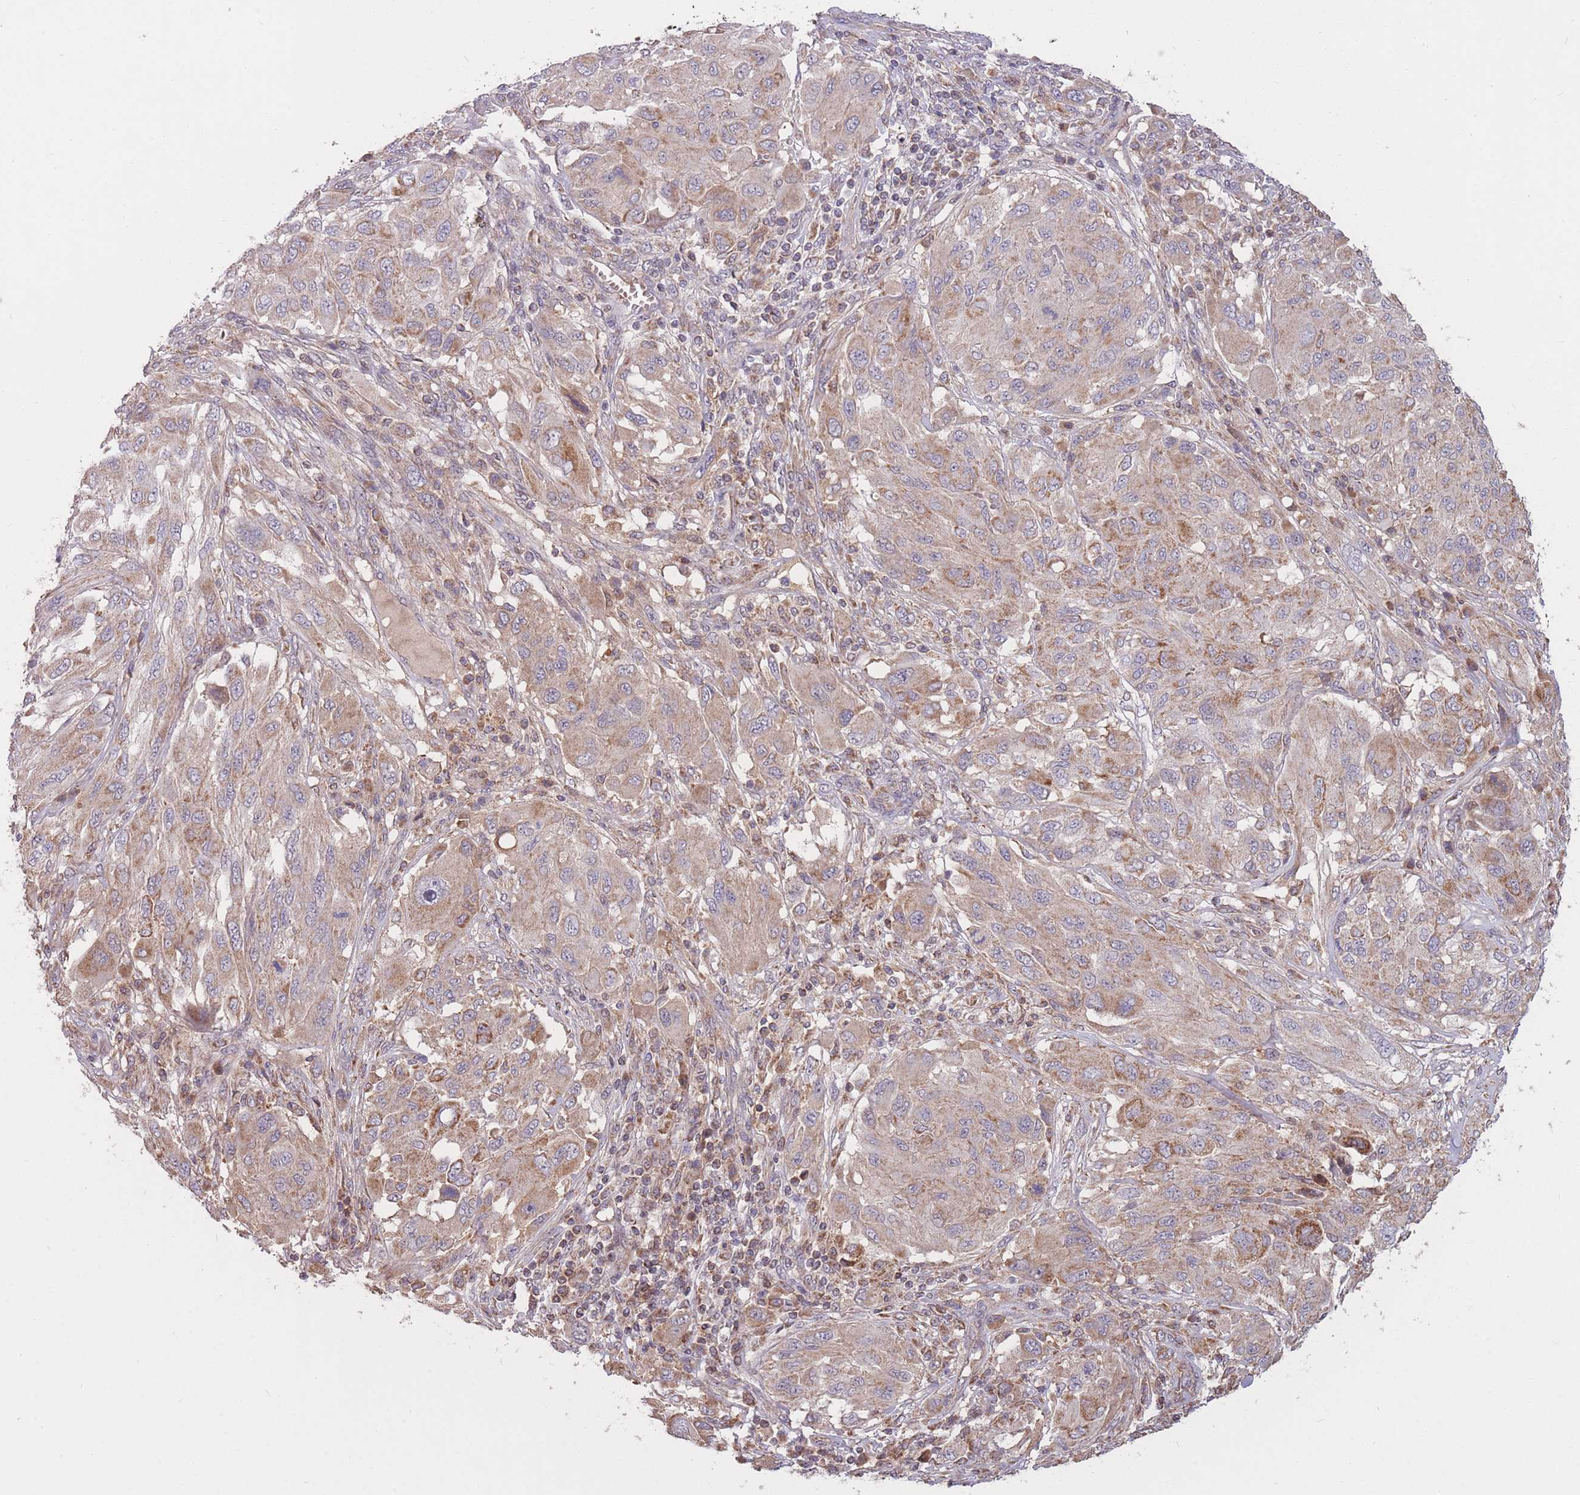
{"staining": {"intensity": "moderate", "quantity": "25%-75%", "location": "cytoplasmic/membranous"}, "tissue": "melanoma", "cell_type": "Tumor cells", "image_type": "cancer", "snomed": [{"axis": "morphology", "description": "Malignant melanoma, NOS"}, {"axis": "topography", "description": "Skin"}], "caption": "This photomicrograph demonstrates IHC staining of human melanoma, with medium moderate cytoplasmic/membranous expression in approximately 25%-75% of tumor cells.", "gene": "PTPMT1", "patient": {"sex": "female", "age": 91}}